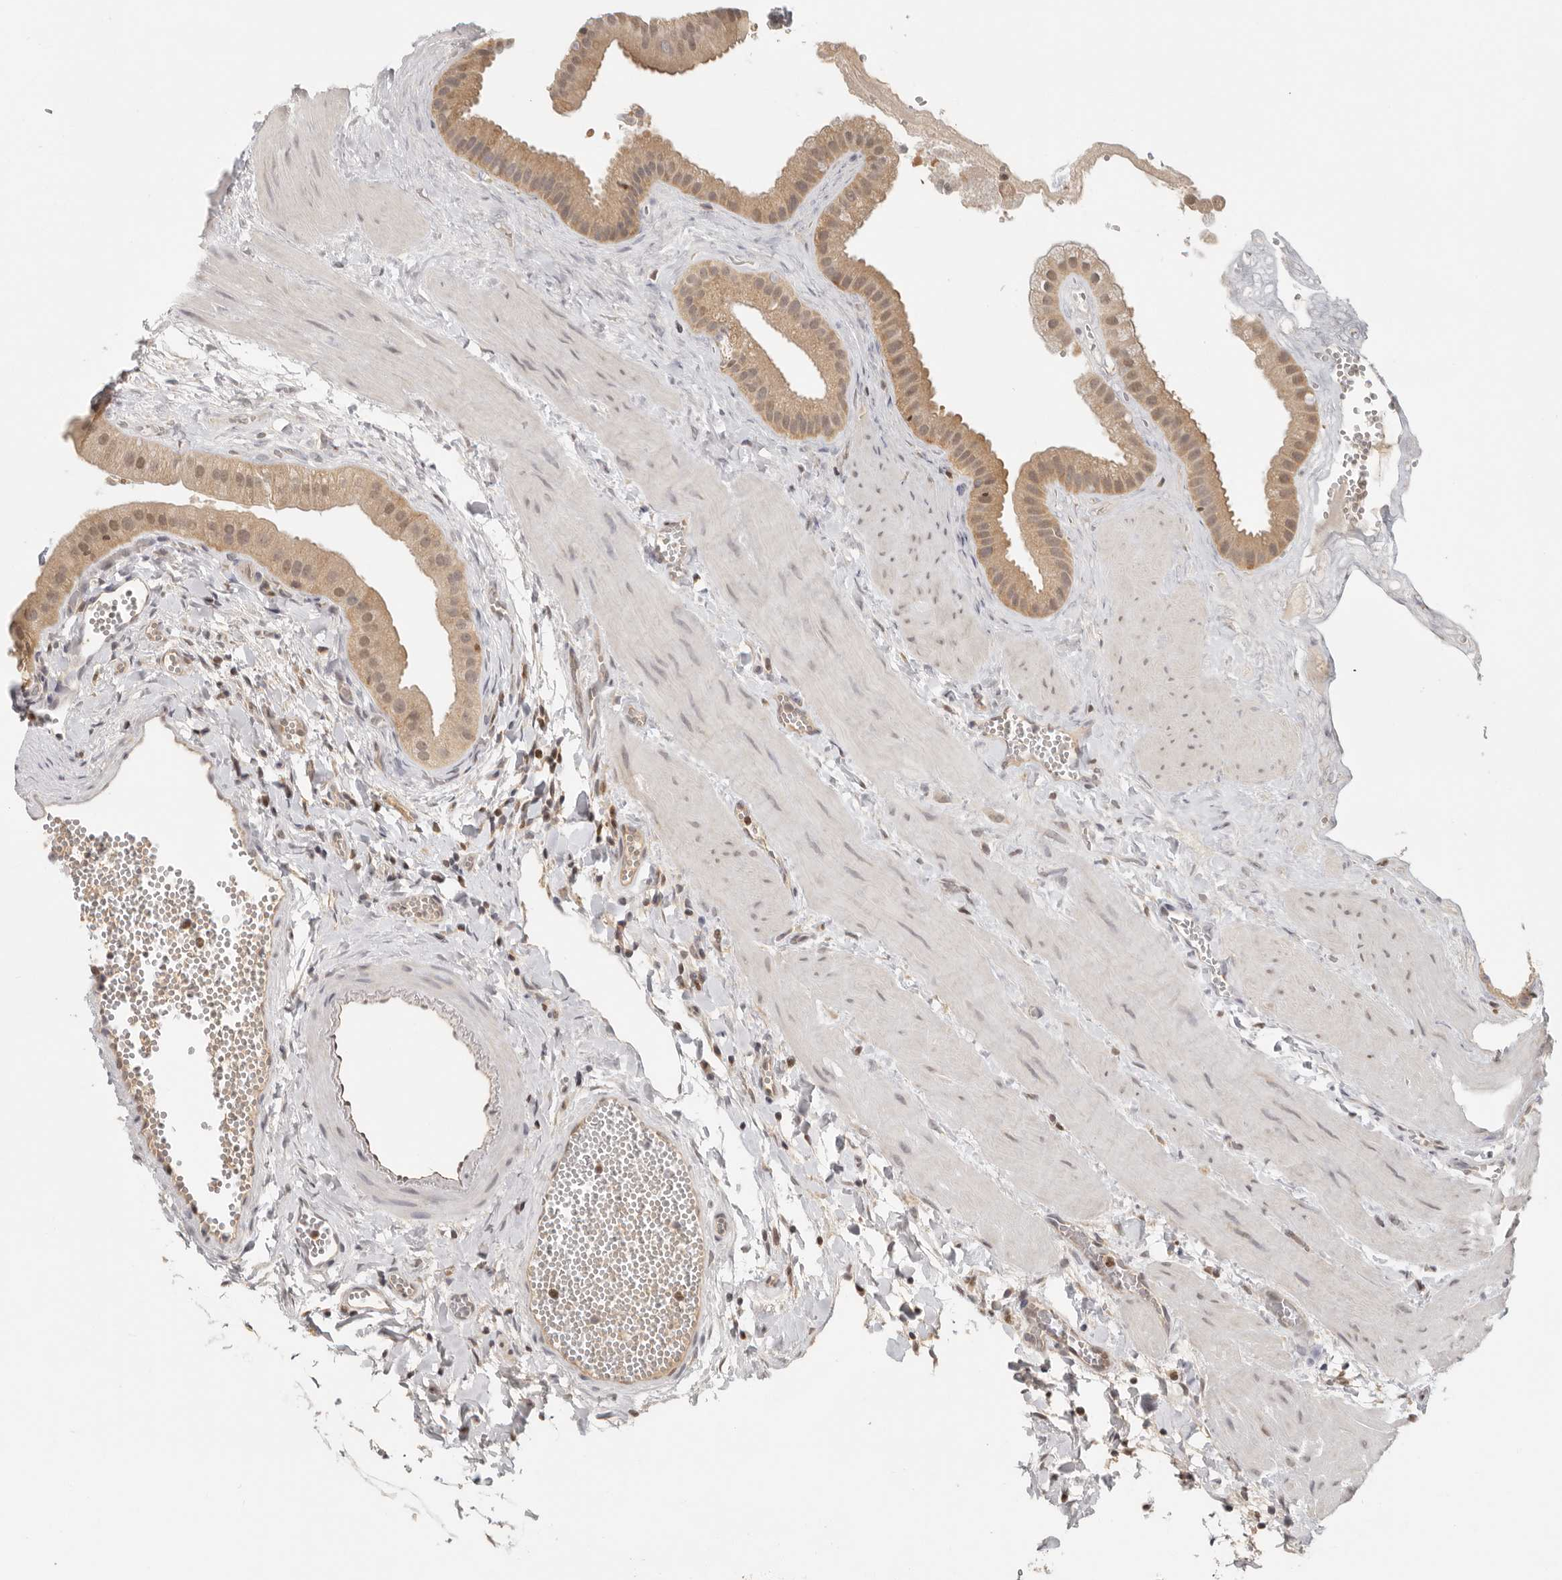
{"staining": {"intensity": "moderate", "quantity": ">75%", "location": "cytoplasmic/membranous"}, "tissue": "gallbladder", "cell_type": "Glandular cells", "image_type": "normal", "snomed": [{"axis": "morphology", "description": "Normal tissue, NOS"}, {"axis": "topography", "description": "Gallbladder"}], "caption": "Protein analysis of benign gallbladder shows moderate cytoplasmic/membranous staining in about >75% of glandular cells.", "gene": "PSMA5", "patient": {"sex": "male", "age": 55}}